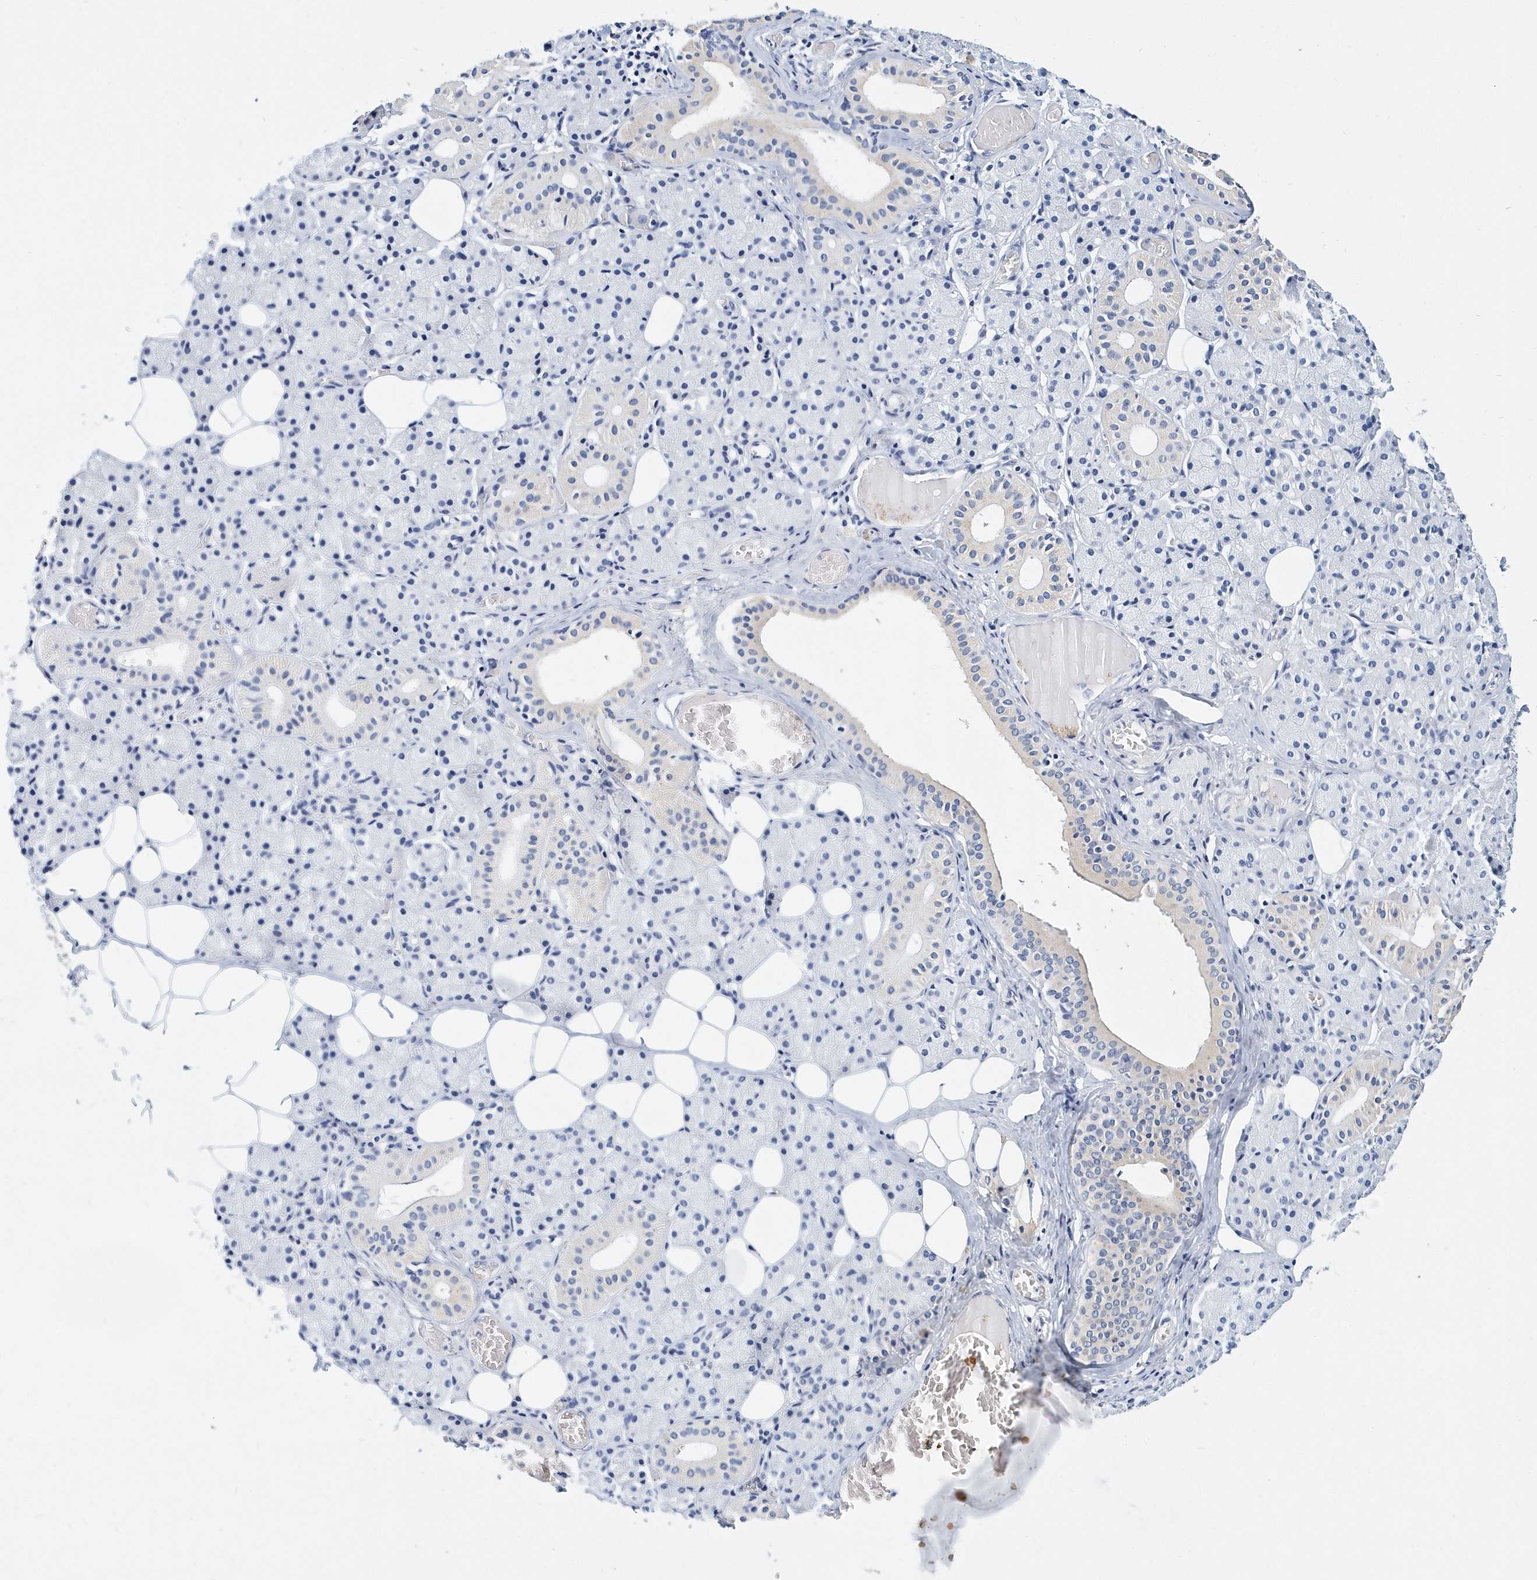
{"staining": {"intensity": "negative", "quantity": "none", "location": "none"}, "tissue": "salivary gland", "cell_type": "Glandular cells", "image_type": "normal", "snomed": [{"axis": "morphology", "description": "Normal tissue, NOS"}, {"axis": "topography", "description": "Salivary gland"}], "caption": "Immunohistochemical staining of unremarkable human salivary gland reveals no significant positivity in glandular cells.", "gene": "ITGA2B", "patient": {"sex": "female", "age": 33}}